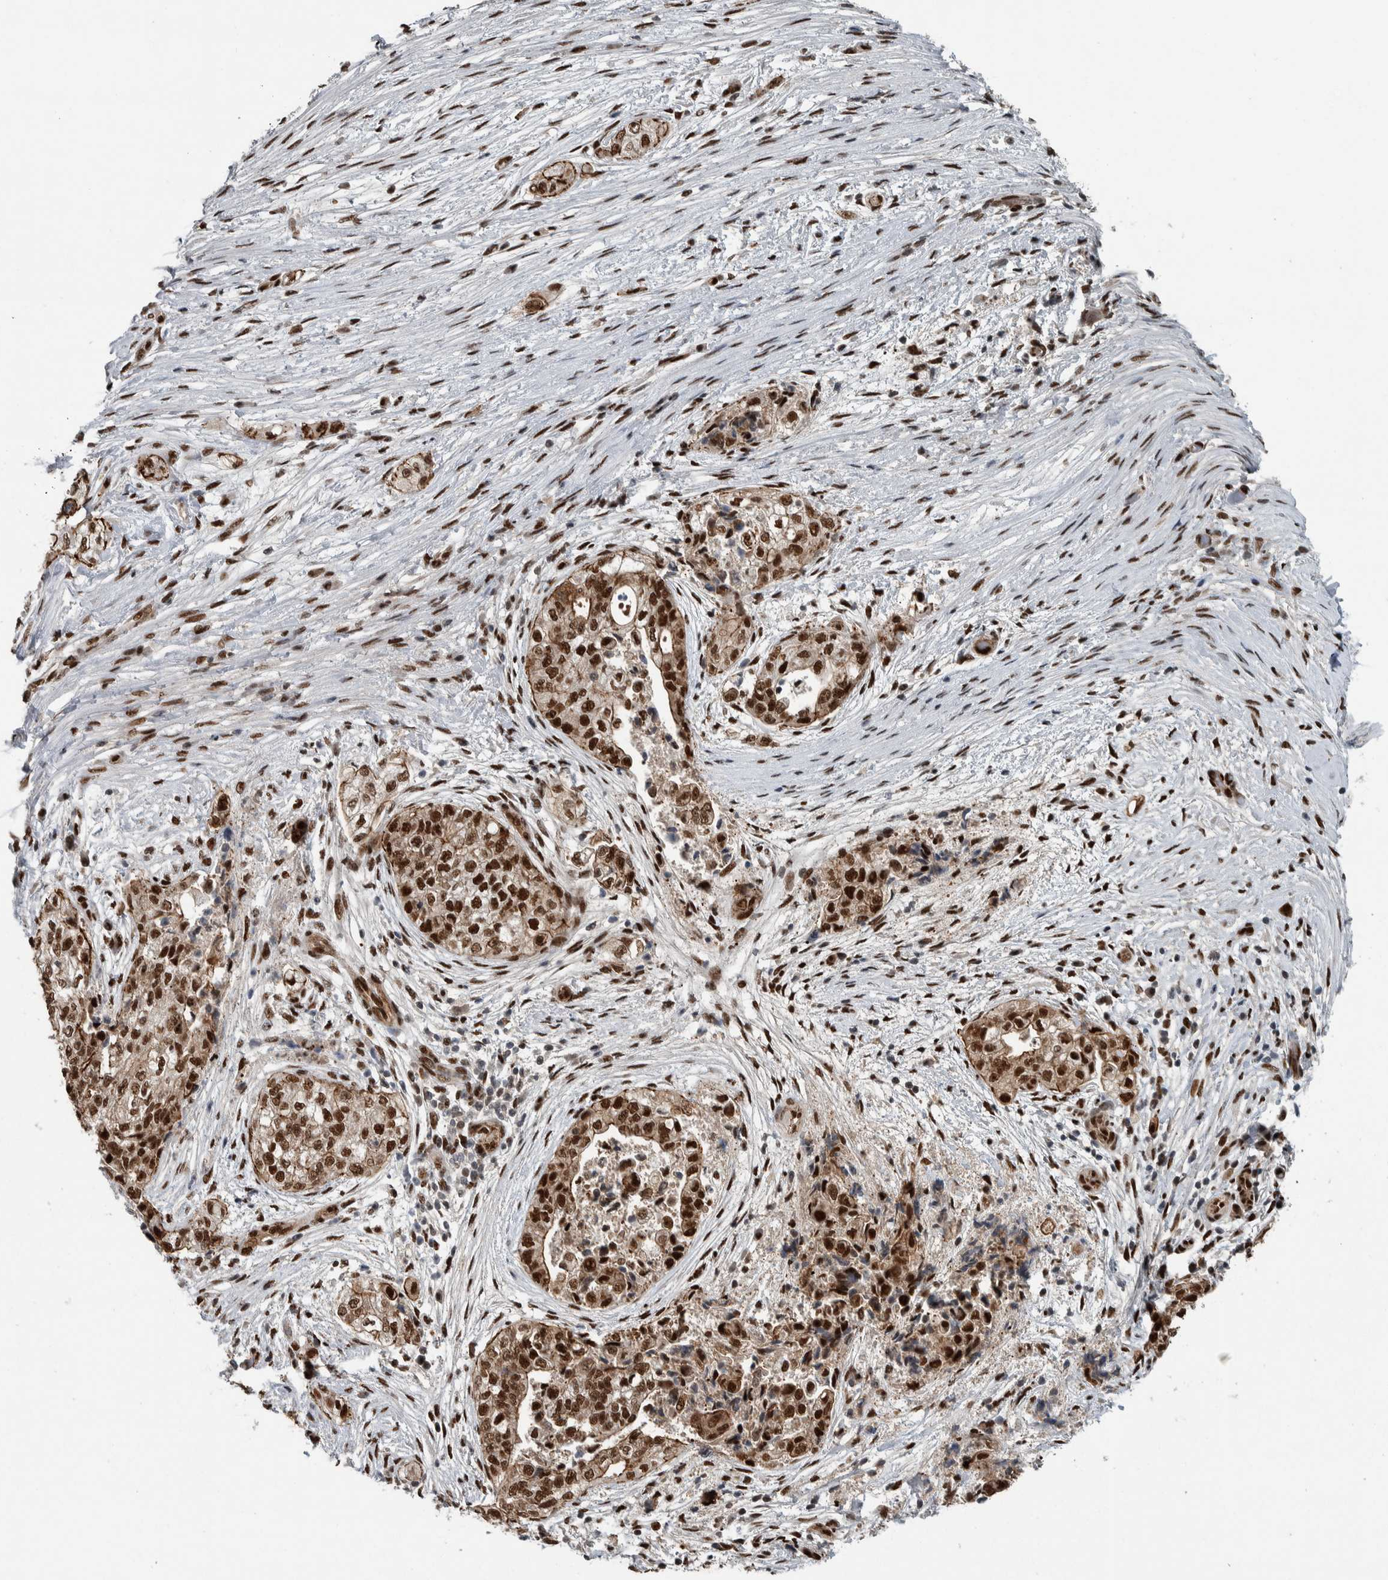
{"staining": {"intensity": "strong", "quantity": ">75%", "location": "nuclear"}, "tissue": "pancreatic cancer", "cell_type": "Tumor cells", "image_type": "cancer", "snomed": [{"axis": "morphology", "description": "Adenocarcinoma, NOS"}, {"axis": "topography", "description": "Pancreas"}], "caption": "IHC (DAB (3,3'-diaminobenzidine)) staining of adenocarcinoma (pancreatic) shows strong nuclear protein expression in approximately >75% of tumor cells. (brown staining indicates protein expression, while blue staining denotes nuclei).", "gene": "FAM135B", "patient": {"sex": "male", "age": 72}}